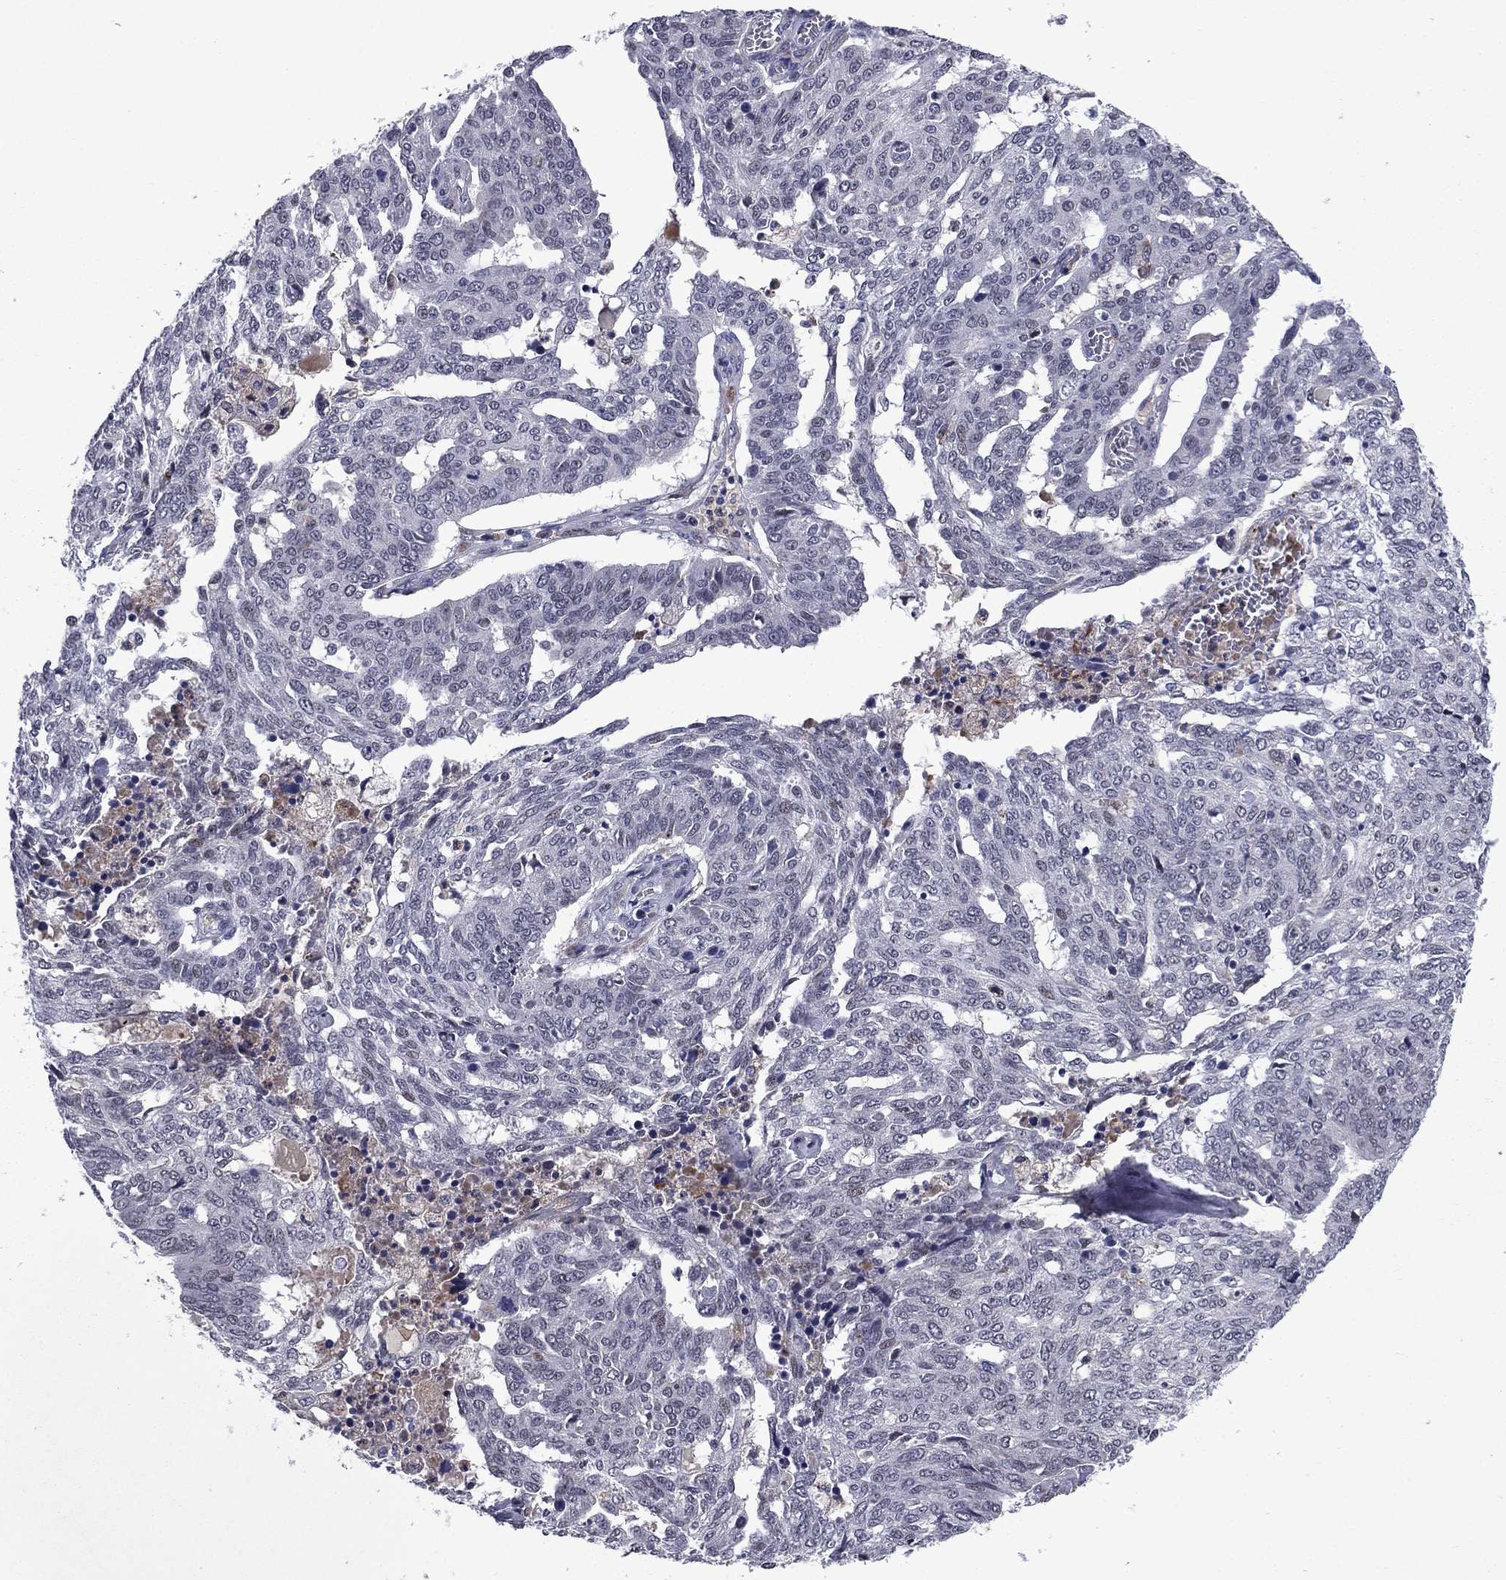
{"staining": {"intensity": "negative", "quantity": "none", "location": "none"}, "tissue": "ovarian cancer", "cell_type": "Tumor cells", "image_type": "cancer", "snomed": [{"axis": "morphology", "description": "Cystadenocarcinoma, serous, NOS"}, {"axis": "topography", "description": "Ovary"}], "caption": "Photomicrograph shows no significant protein positivity in tumor cells of serous cystadenocarcinoma (ovarian).", "gene": "ECM1", "patient": {"sex": "female", "age": 67}}